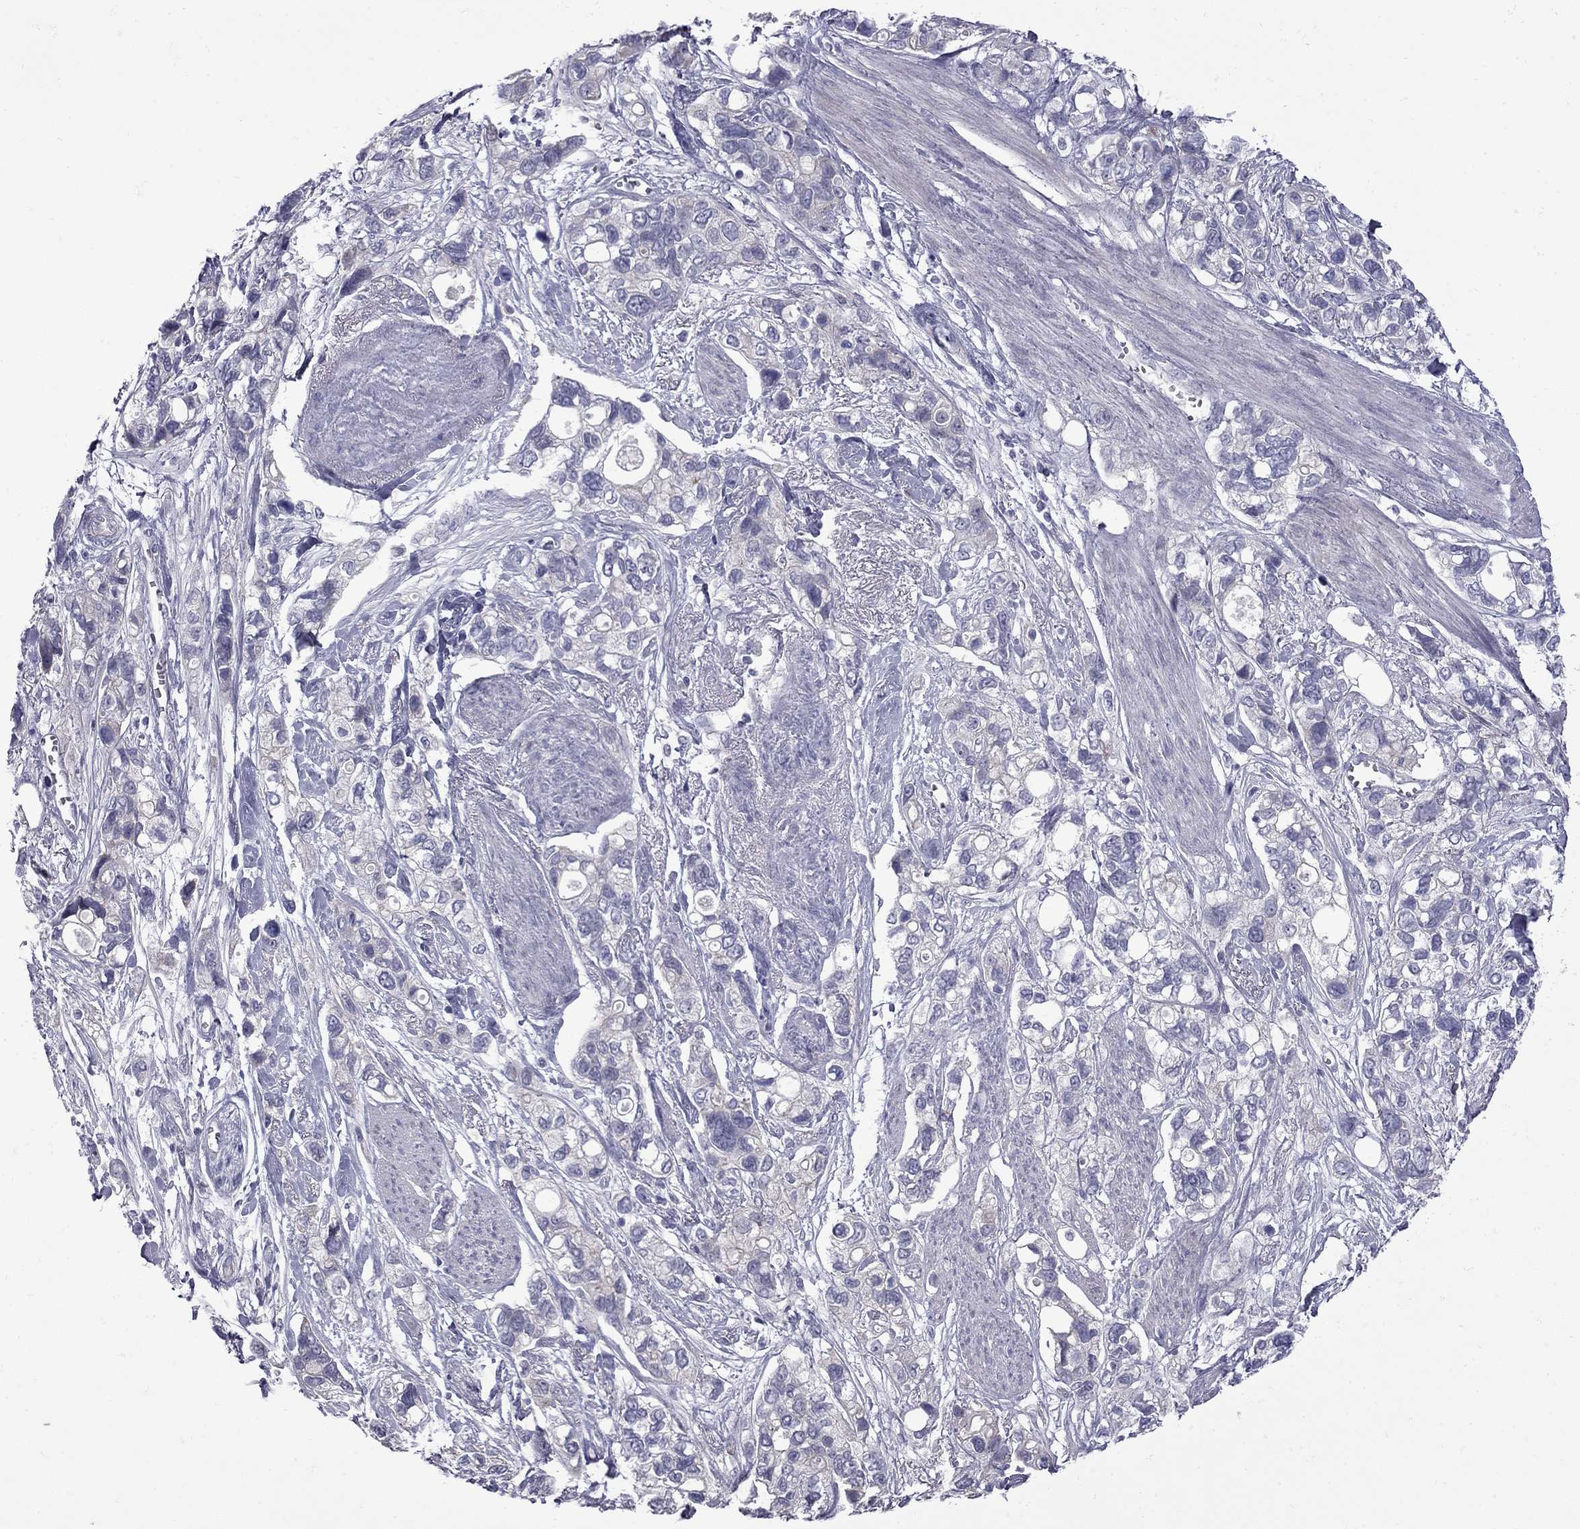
{"staining": {"intensity": "weak", "quantity": "<25%", "location": "cytoplasmic/membranous"}, "tissue": "stomach cancer", "cell_type": "Tumor cells", "image_type": "cancer", "snomed": [{"axis": "morphology", "description": "Adenocarcinoma, NOS"}, {"axis": "topography", "description": "Stomach, upper"}], "caption": "This image is of stomach cancer stained with IHC to label a protein in brown with the nuclei are counter-stained blue. There is no staining in tumor cells.", "gene": "NRARP", "patient": {"sex": "female", "age": 81}}